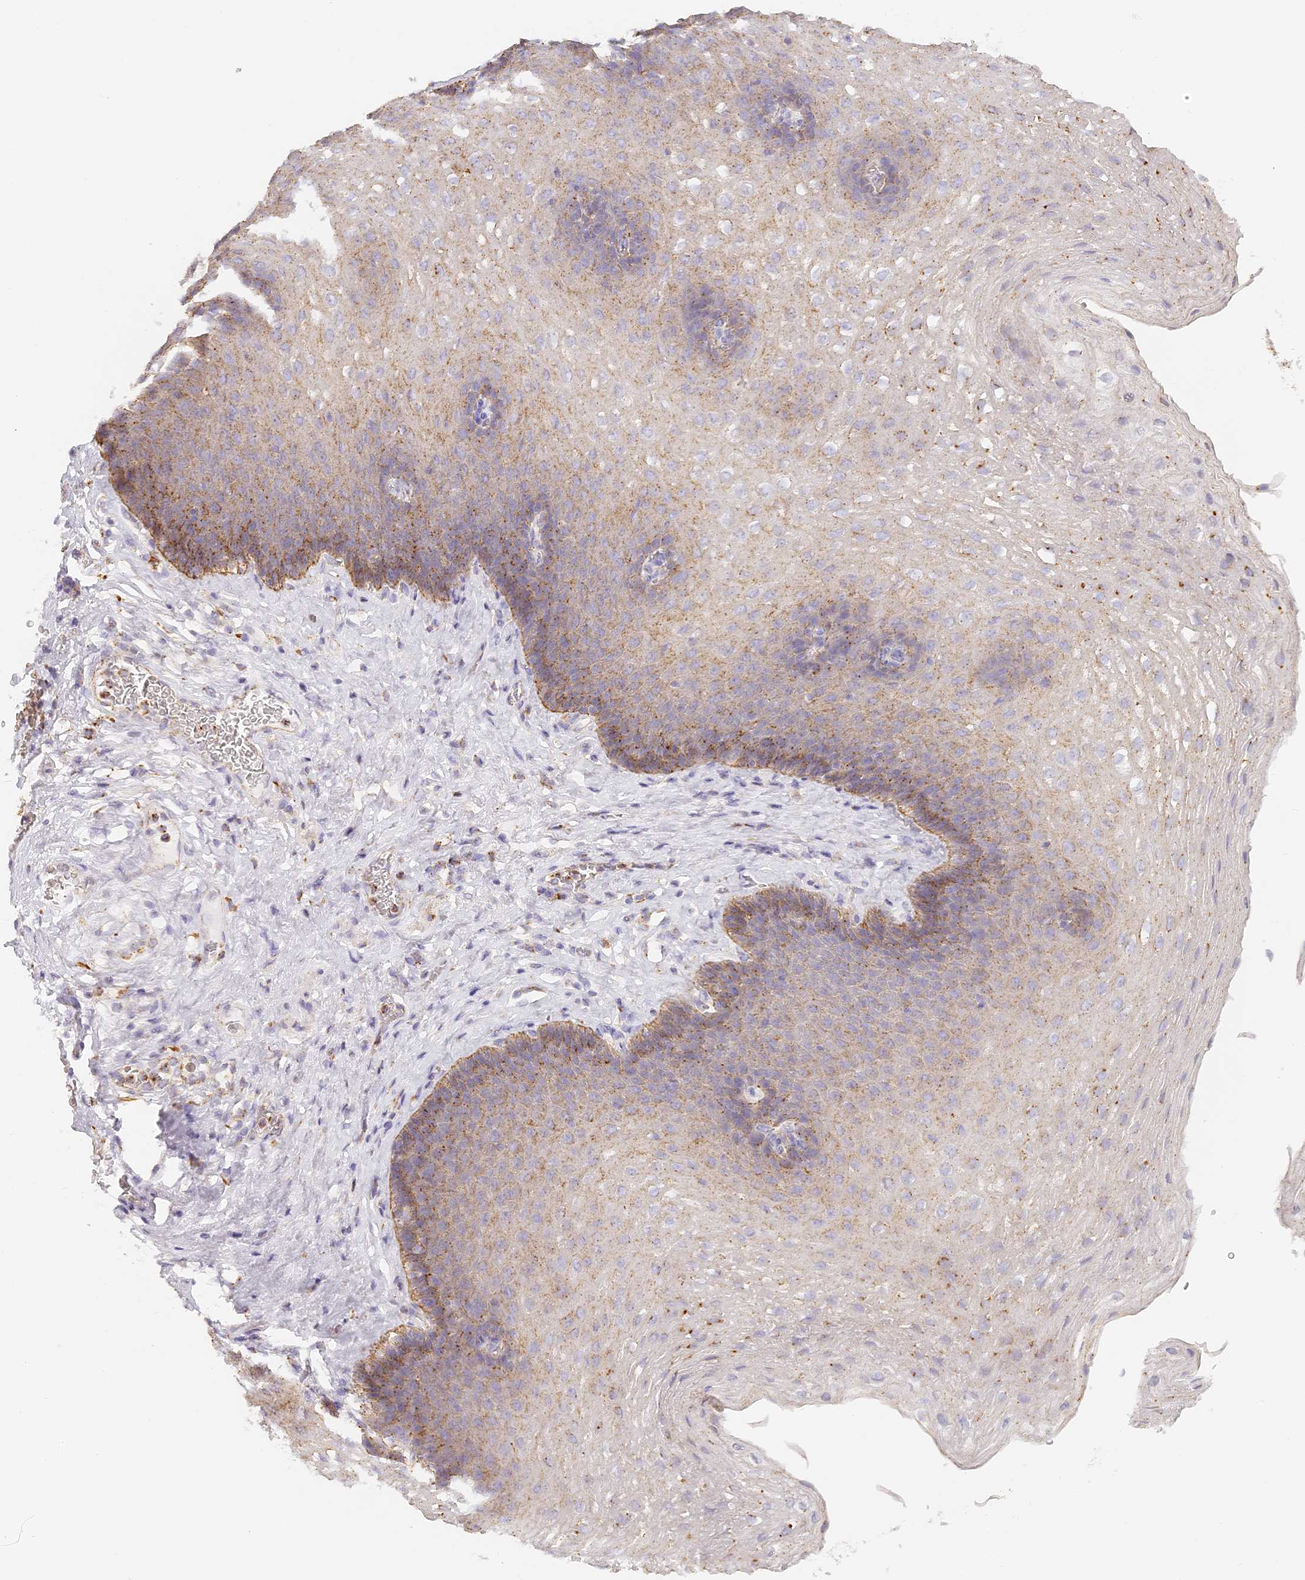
{"staining": {"intensity": "moderate", "quantity": "25%-75%", "location": "cytoplasmic/membranous"}, "tissue": "esophagus", "cell_type": "Squamous epithelial cells", "image_type": "normal", "snomed": [{"axis": "morphology", "description": "Normal tissue, NOS"}, {"axis": "topography", "description": "Esophagus"}], "caption": "Squamous epithelial cells reveal moderate cytoplasmic/membranous staining in approximately 25%-75% of cells in benign esophagus.", "gene": "LAMP2", "patient": {"sex": "female", "age": 66}}